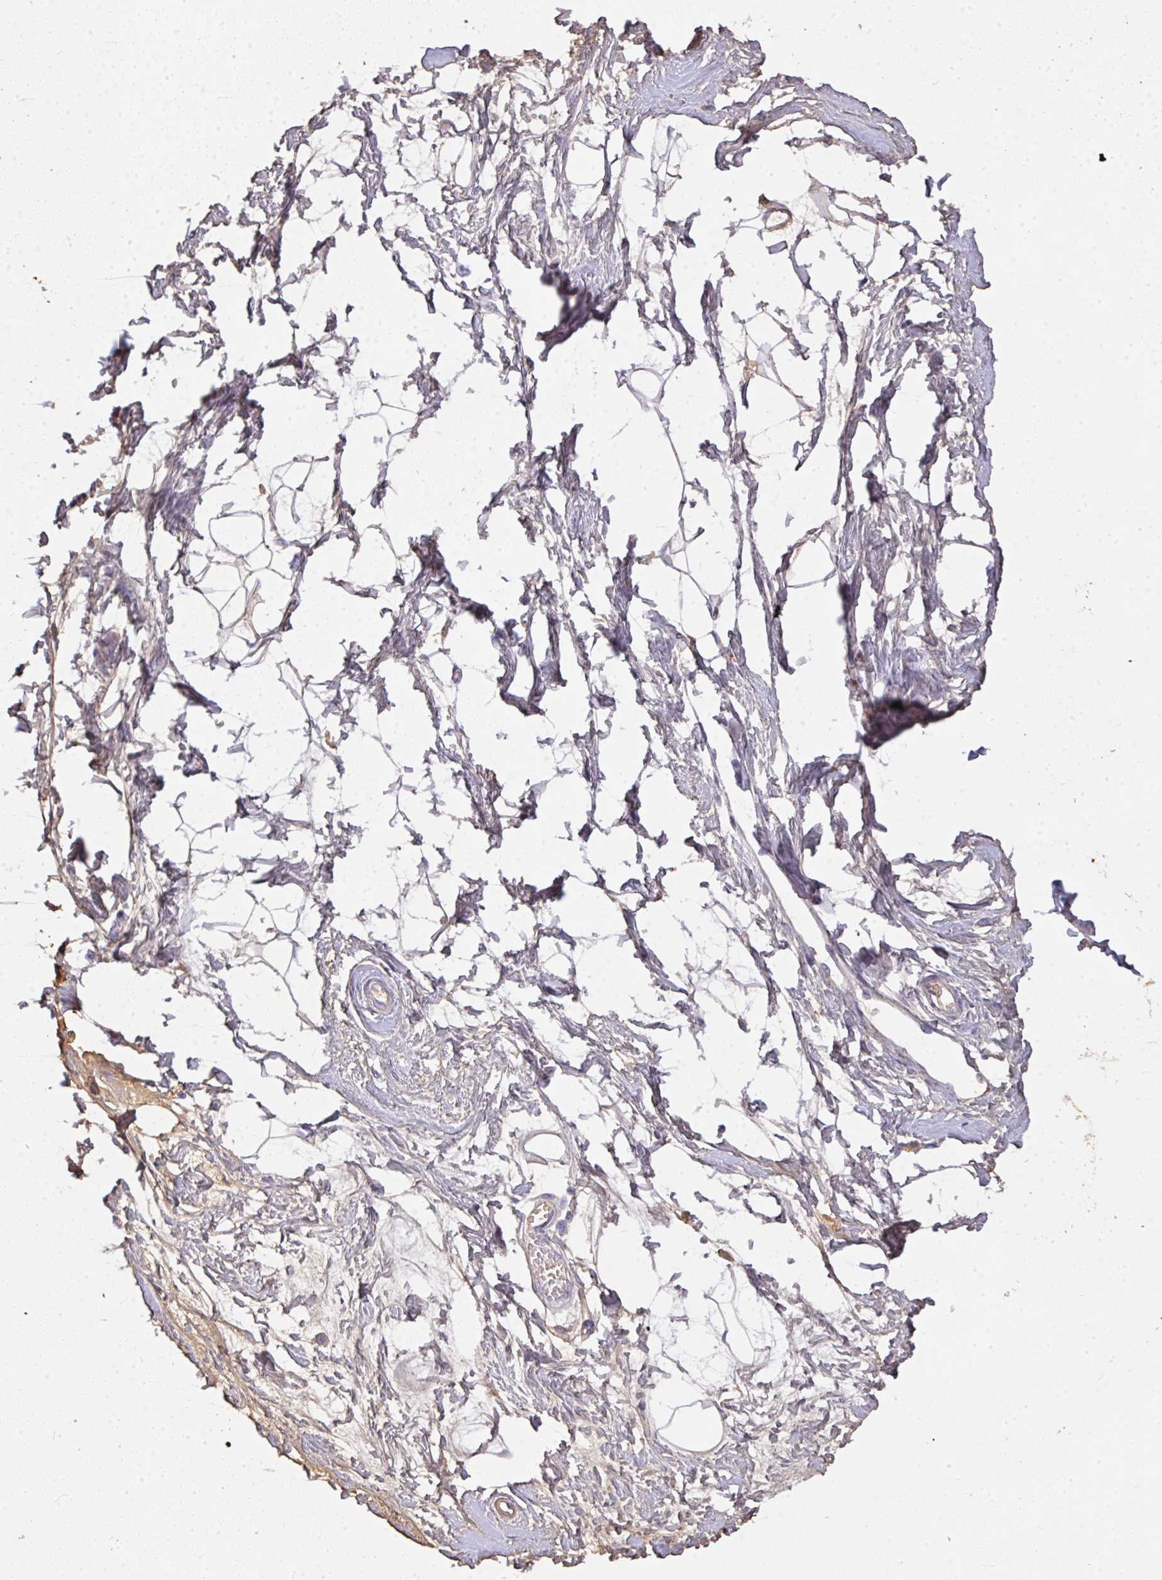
{"staining": {"intensity": "negative", "quantity": "none", "location": "none"}, "tissue": "breast", "cell_type": "Adipocytes", "image_type": "normal", "snomed": [{"axis": "morphology", "description": "Normal tissue, NOS"}, {"axis": "topography", "description": "Breast"}], "caption": "Immunohistochemistry (IHC) photomicrograph of normal breast stained for a protein (brown), which exhibits no expression in adipocytes.", "gene": "SMYD5", "patient": {"sex": "female", "age": 45}}